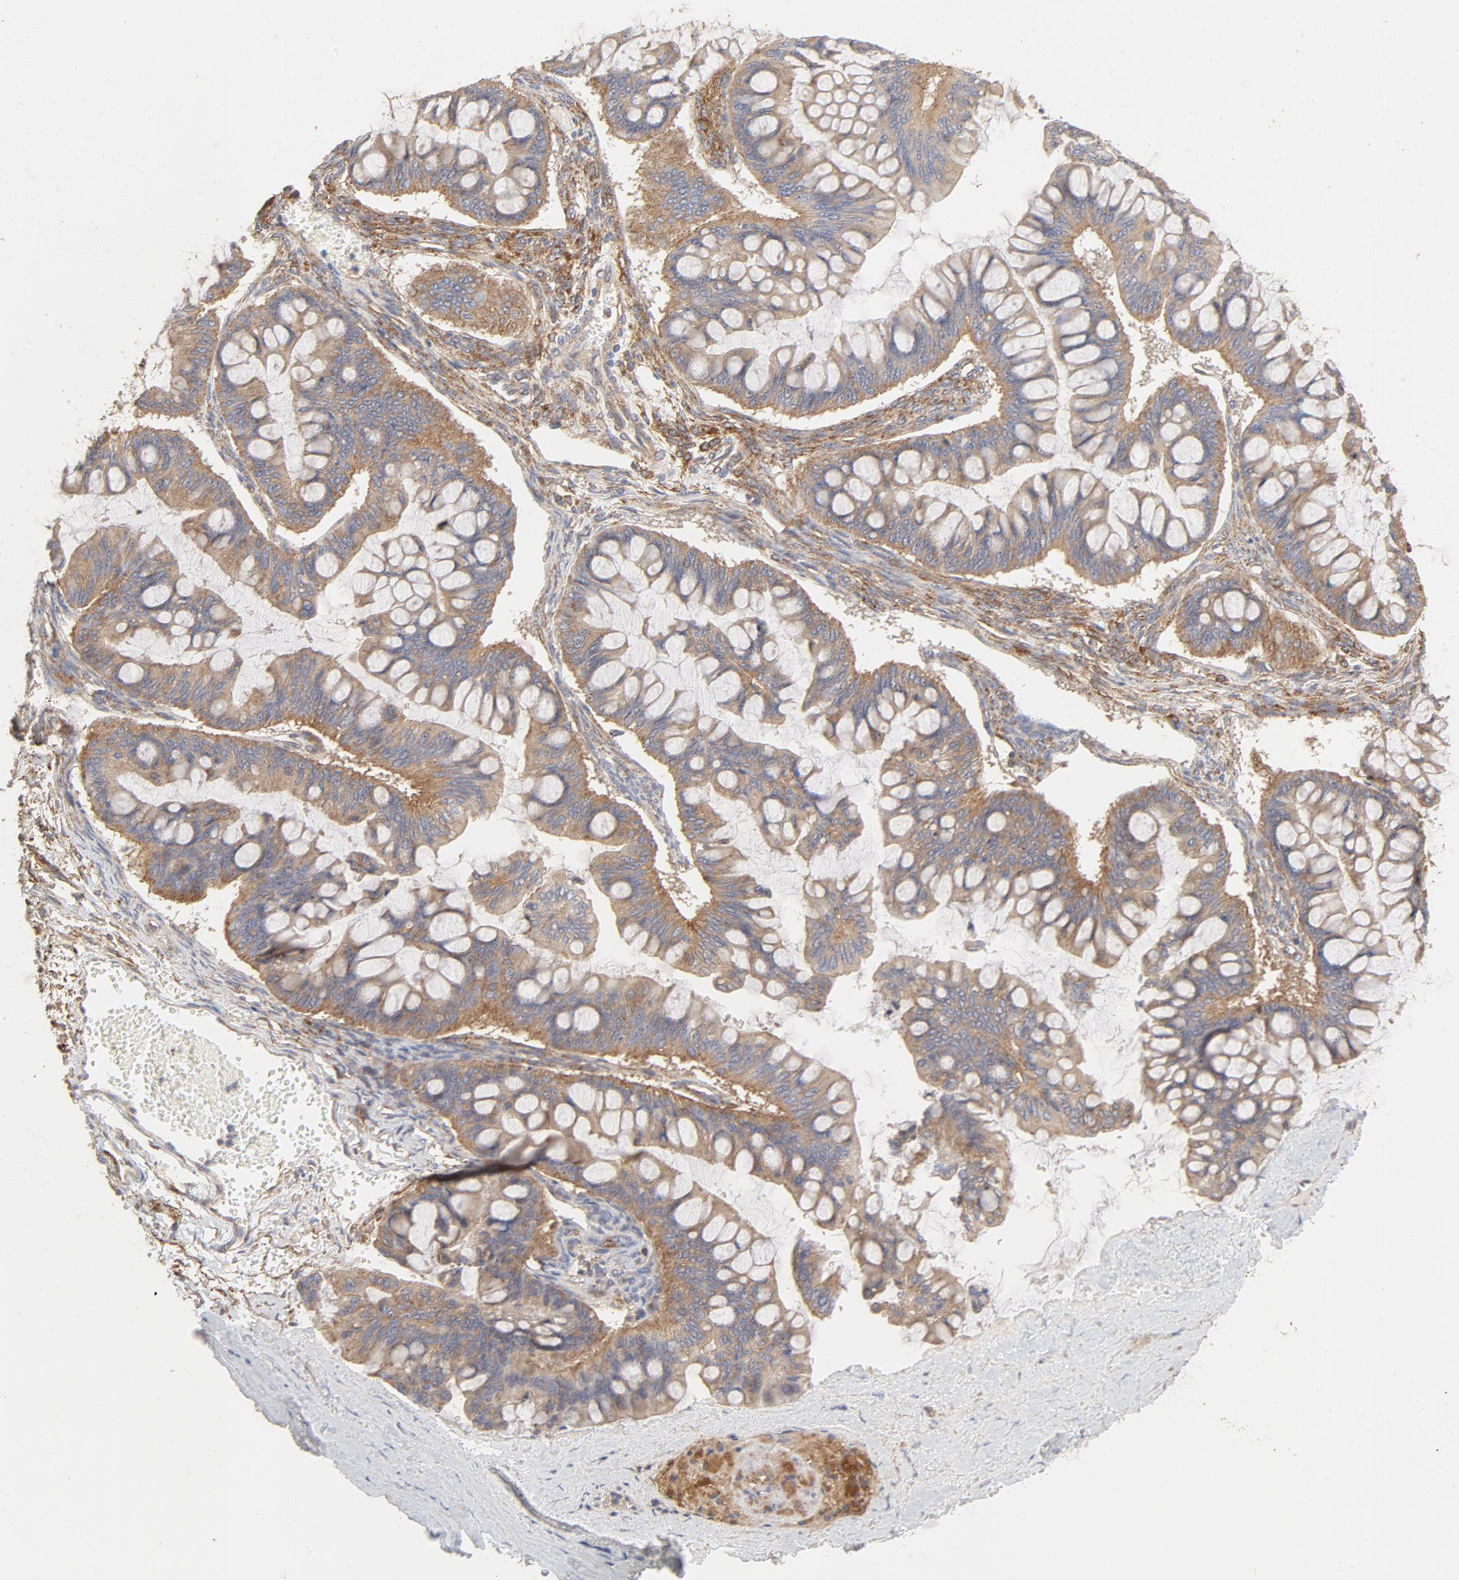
{"staining": {"intensity": "moderate", "quantity": ">75%", "location": "cytoplasmic/membranous"}, "tissue": "ovarian cancer", "cell_type": "Tumor cells", "image_type": "cancer", "snomed": [{"axis": "morphology", "description": "Cystadenocarcinoma, mucinous, NOS"}, {"axis": "topography", "description": "Ovary"}], "caption": "The image displays a brown stain indicating the presence of a protein in the cytoplasmic/membranous of tumor cells in ovarian mucinous cystadenocarcinoma.", "gene": "AP2A1", "patient": {"sex": "female", "age": 73}}